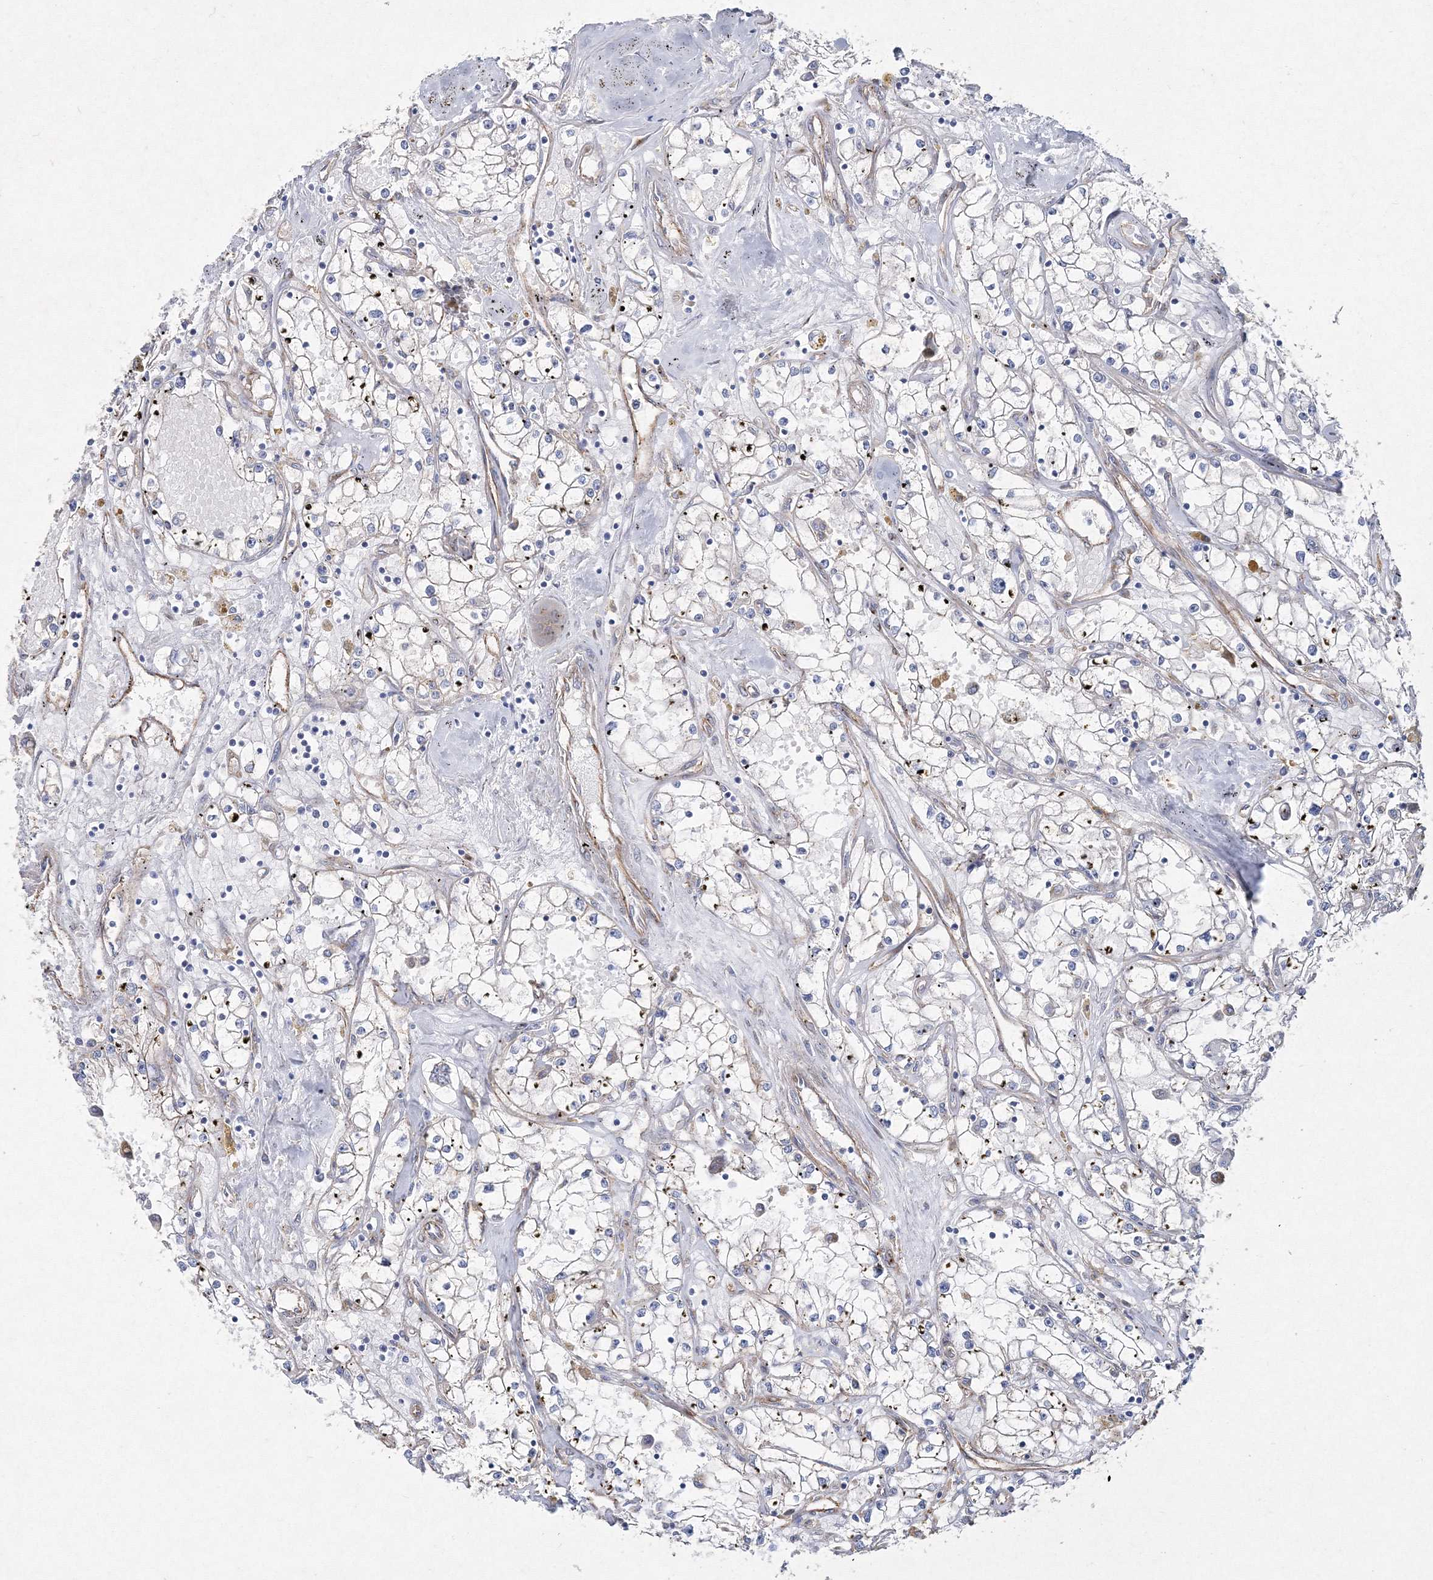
{"staining": {"intensity": "negative", "quantity": "none", "location": "none"}, "tissue": "renal cancer", "cell_type": "Tumor cells", "image_type": "cancer", "snomed": [{"axis": "morphology", "description": "Adenocarcinoma, NOS"}, {"axis": "topography", "description": "Kidney"}], "caption": "This is an immunohistochemistry (IHC) micrograph of renal adenocarcinoma. There is no staining in tumor cells.", "gene": "NAA40", "patient": {"sex": "male", "age": 56}}